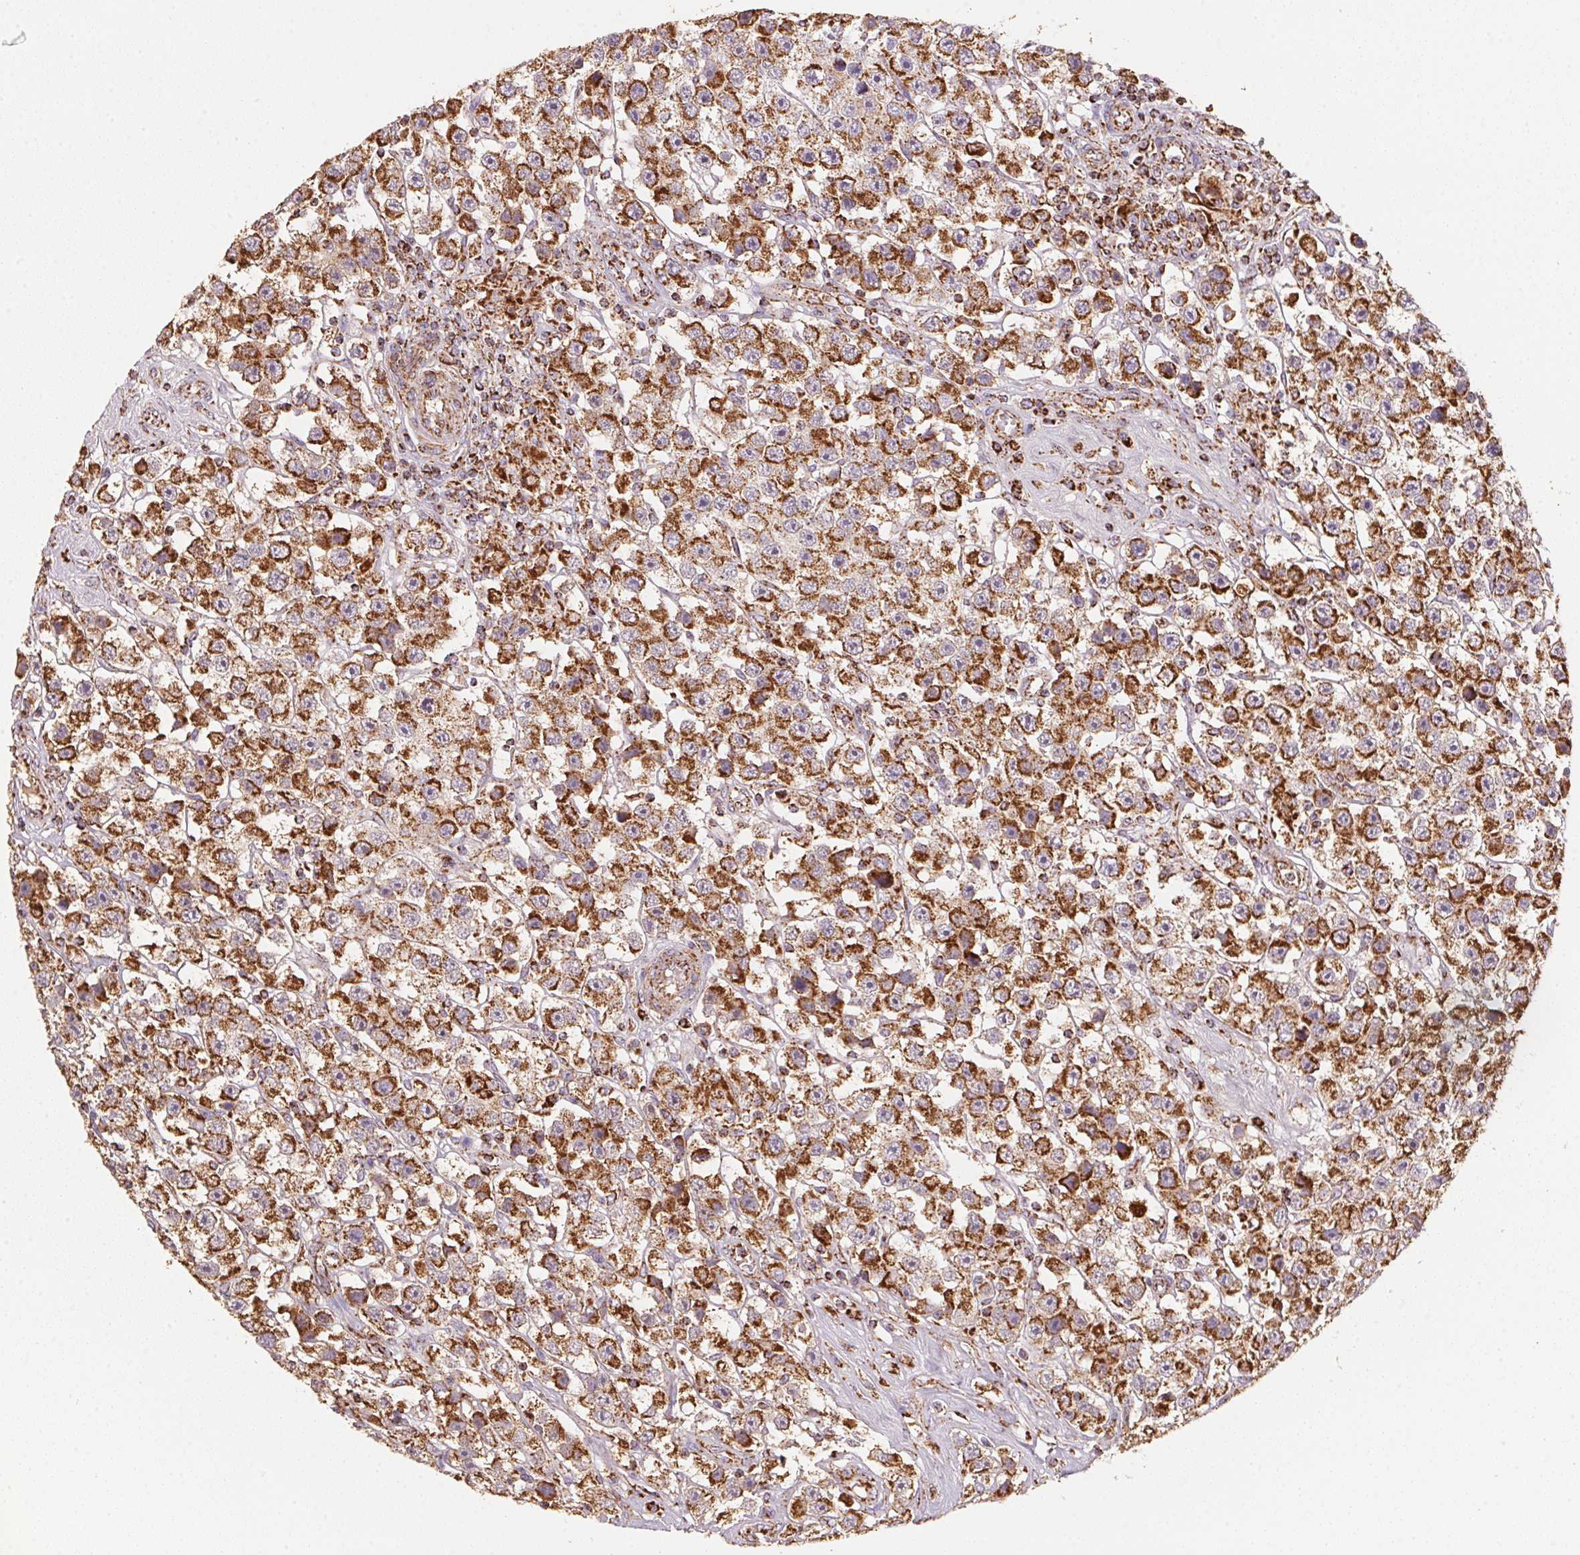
{"staining": {"intensity": "strong", "quantity": ">75%", "location": "cytoplasmic/membranous"}, "tissue": "testis cancer", "cell_type": "Tumor cells", "image_type": "cancer", "snomed": [{"axis": "morphology", "description": "Seminoma, NOS"}, {"axis": "topography", "description": "Testis"}], "caption": "Testis cancer stained with immunohistochemistry shows strong cytoplasmic/membranous staining in approximately >75% of tumor cells.", "gene": "NDUFS2", "patient": {"sex": "male", "age": 45}}